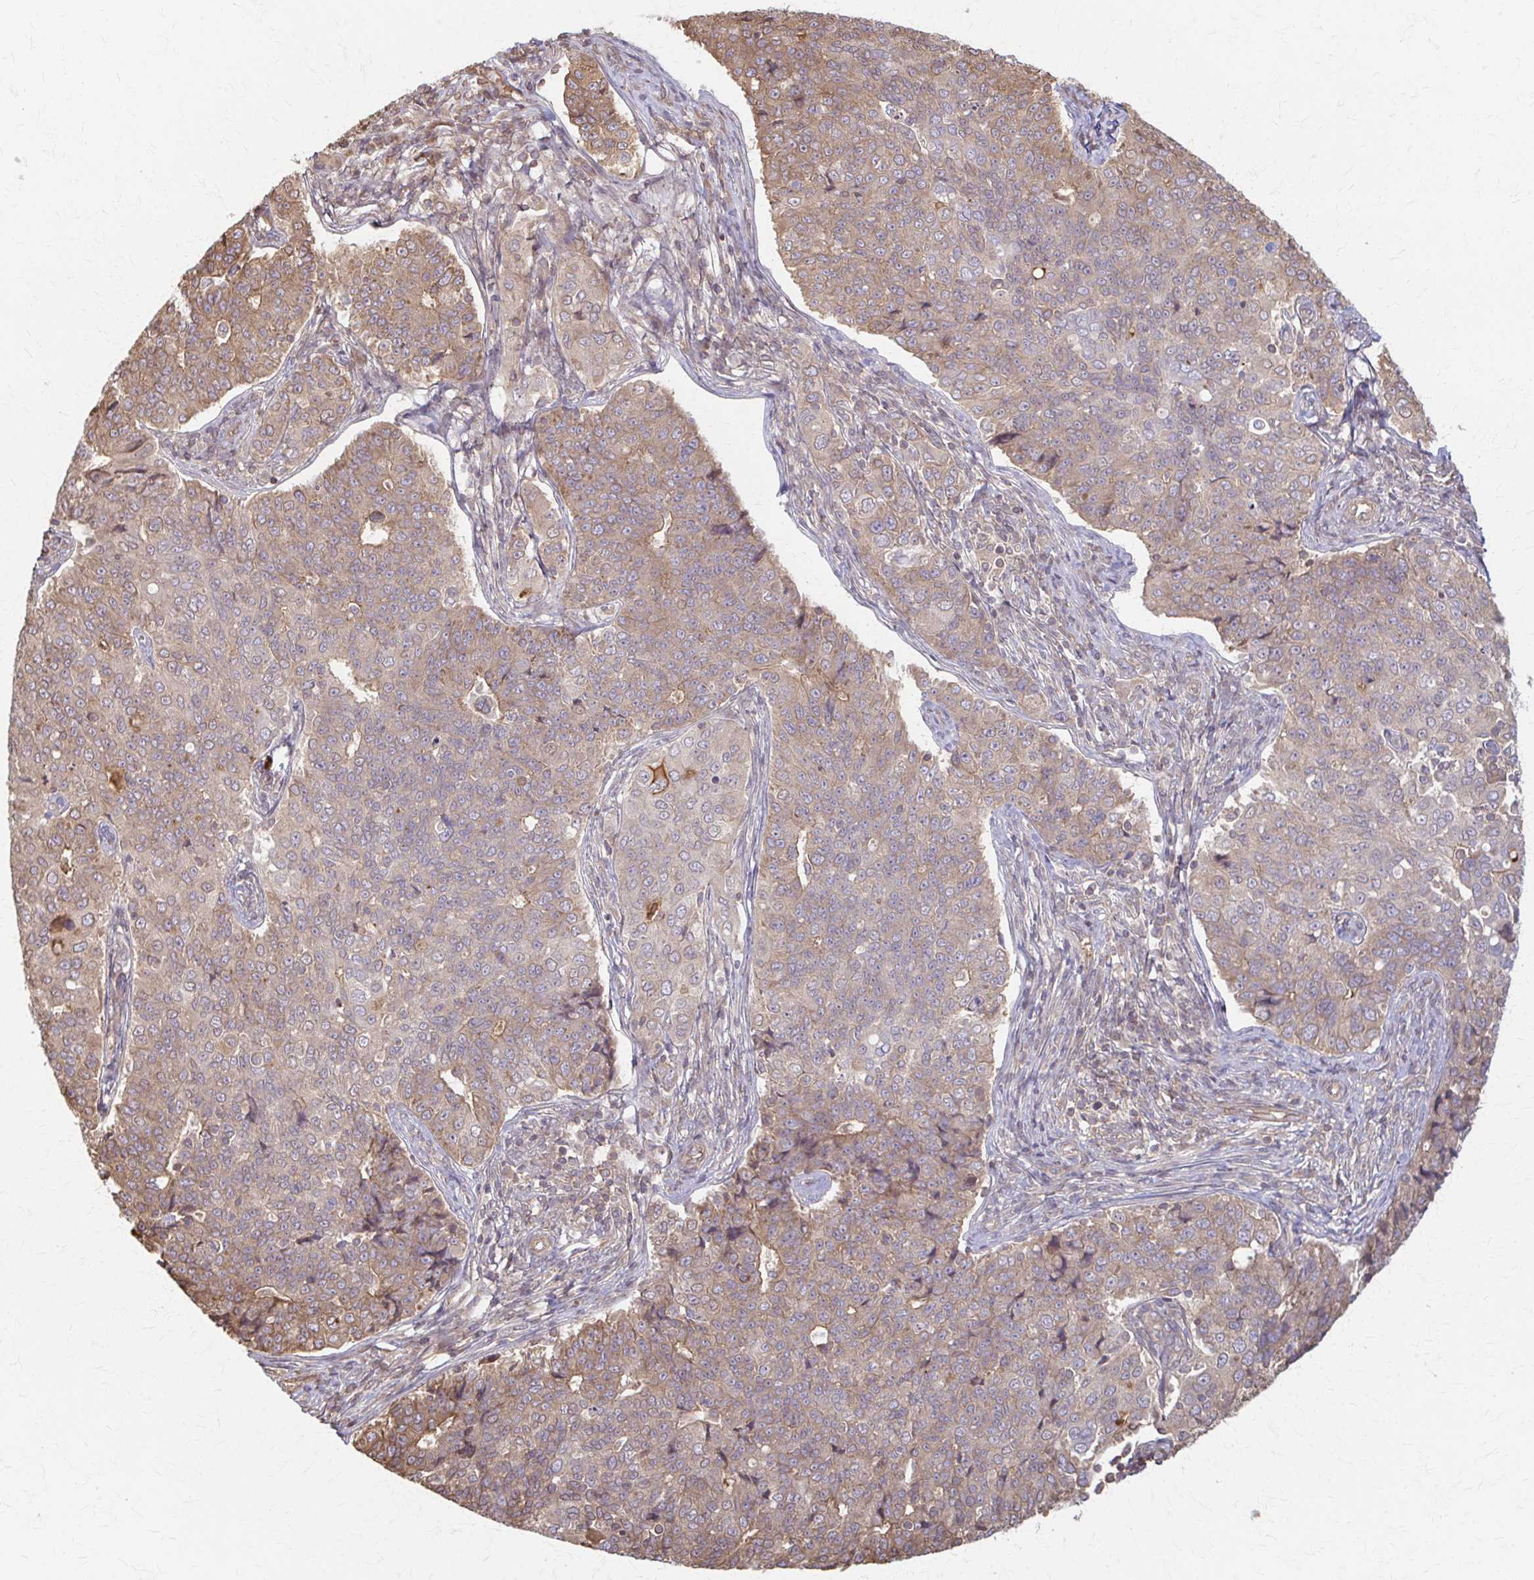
{"staining": {"intensity": "moderate", "quantity": ">75%", "location": "cytoplasmic/membranous"}, "tissue": "endometrial cancer", "cell_type": "Tumor cells", "image_type": "cancer", "snomed": [{"axis": "morphology", "description": "Adenocarcinoma, NOS"}, {"axis": "topography", "description": "Endometrium"}], "caption": "Brown immunohistochemical staining in endometrial cancer exhibits moderate cytoplasmic/membranous expression in approximately >75% of tumor cells.", "gene": "ARHGAP35", "patient": {"sex": "female", "age": 43}}